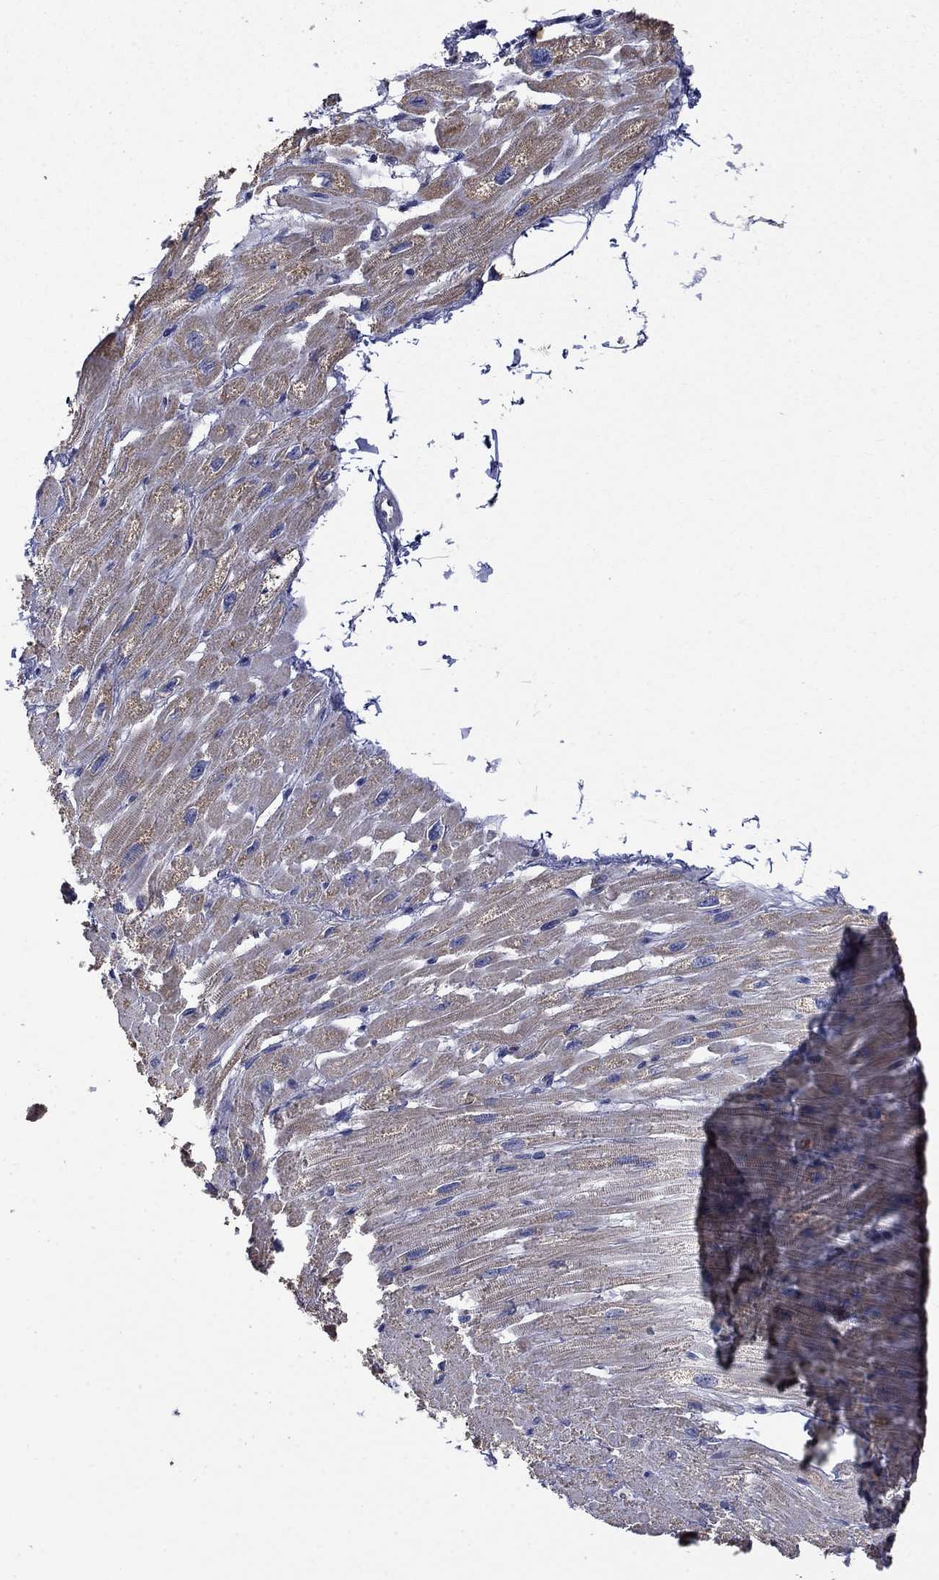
{"staining": {"intensity": "weak", "quantity": ">75%", "location": "cytoplasmic/membranous"}, "tissue": "heart muscle", "cell_type": "Cardiomyocytes", "image_type": "normal", "snomed": [{"axis": "morphology", "description": "Normal tissue, NOS"}, {"axis": "topography", "description": "Heart"}], "caption": "This histopathology image exhibits immunohistochemistry (IHC) staining of unremarkable heart muscle, with low weak cytoplasmic/membranous staining in approximately >75% of cardiomyocytes.", "gene": "CAMKK2", "patient": {"sex": "male", "age": 66}}